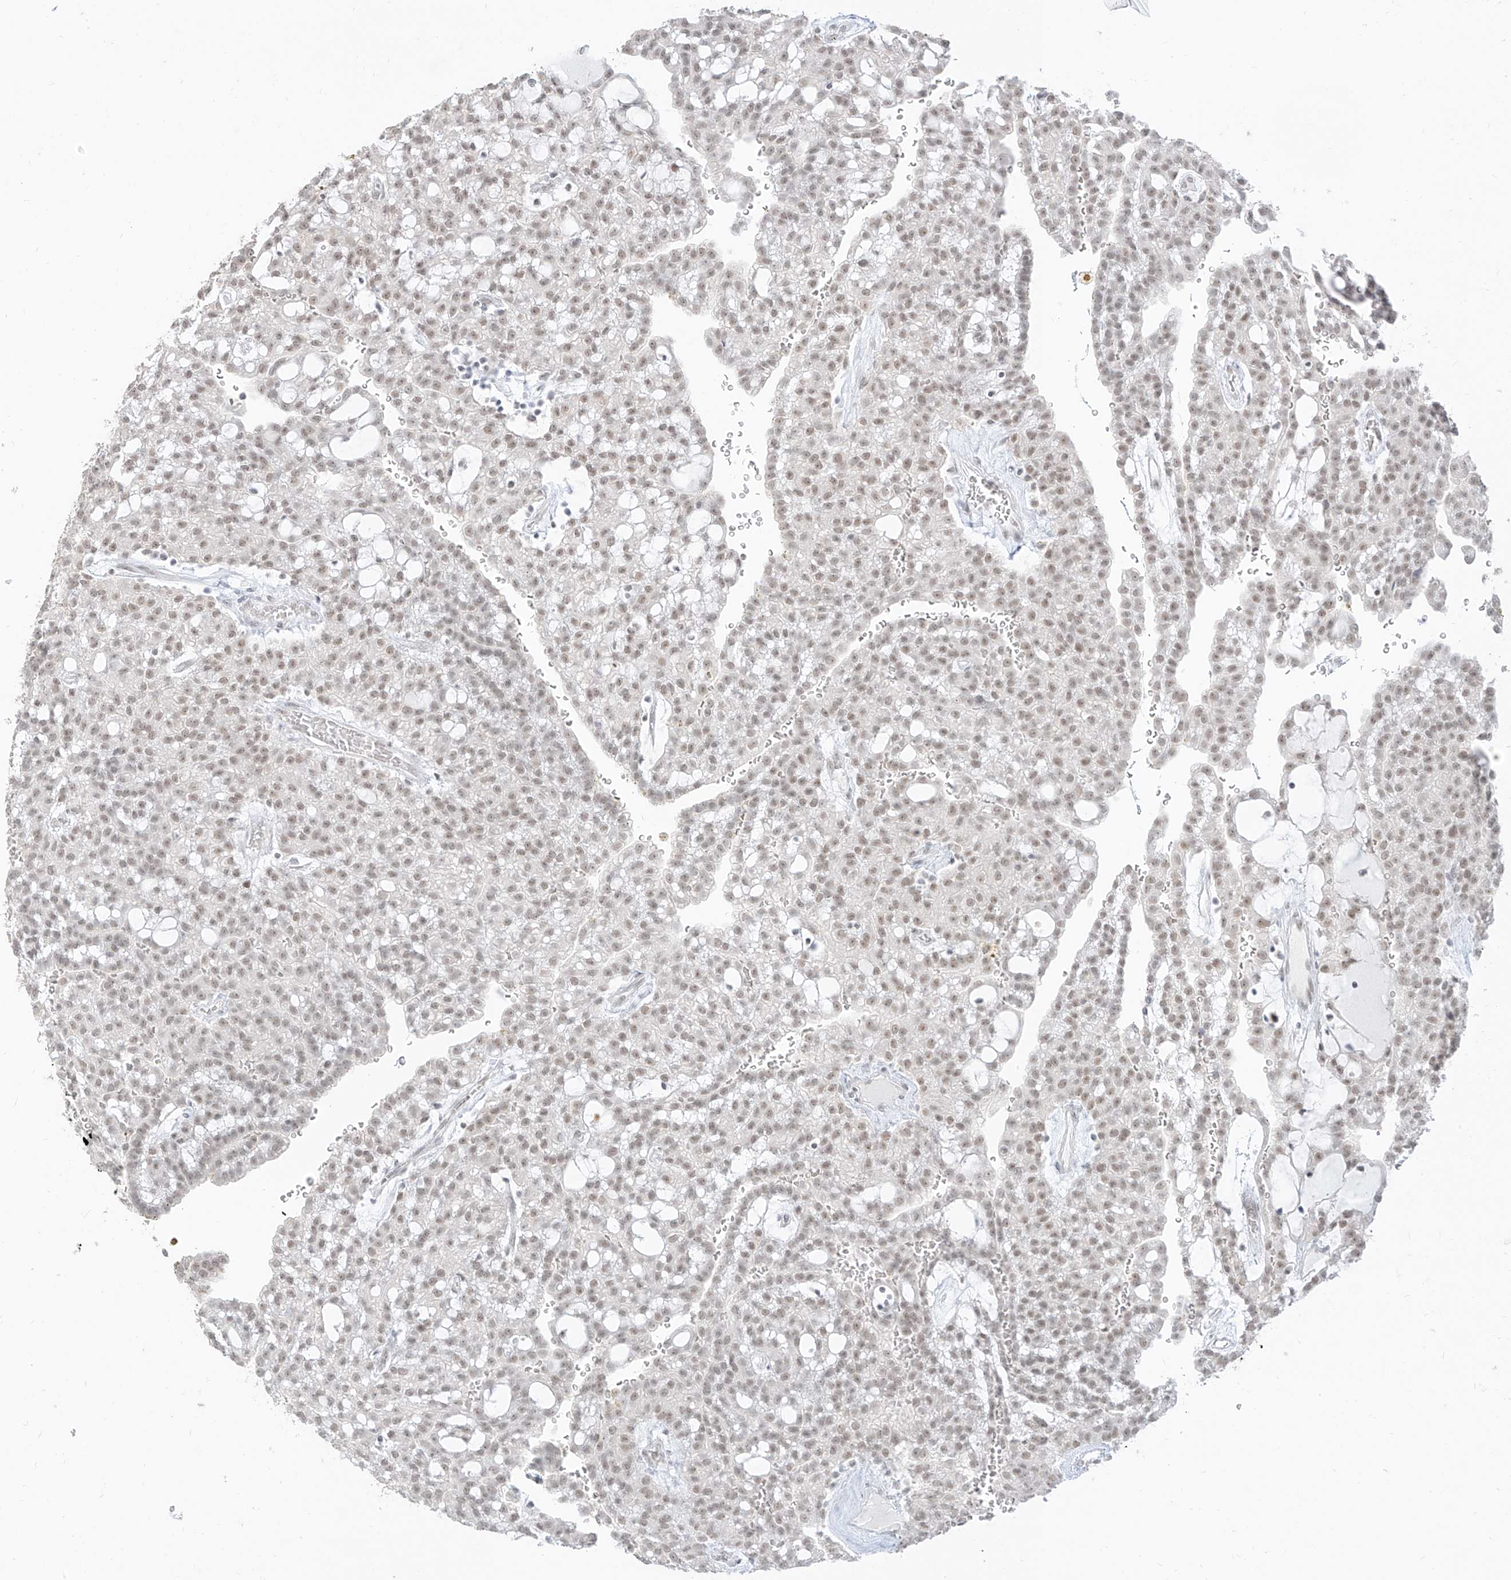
{"staining": {"intensity": "weak", "quantity": ">75%", "location": "nuclear"}, "tissue": "renal cancer", "cell_type": "Tumor cells", "image_type": "cancer", "snomed": [{"axis": "morphology", "description": "Adenocarcinoma, NOS"}, {"axis": "topography", "description": "Kidney"}], "caption": "Protein staining by immunohistochemistry exhibits weak nuclear expression in about >75% of tumor cells in renal adenocarcinoma. The protein is shown in brown color, while the nuclei are stained blue.", "gene": "SUPT5H", "patient": {"sex": "male", "age": 63}}